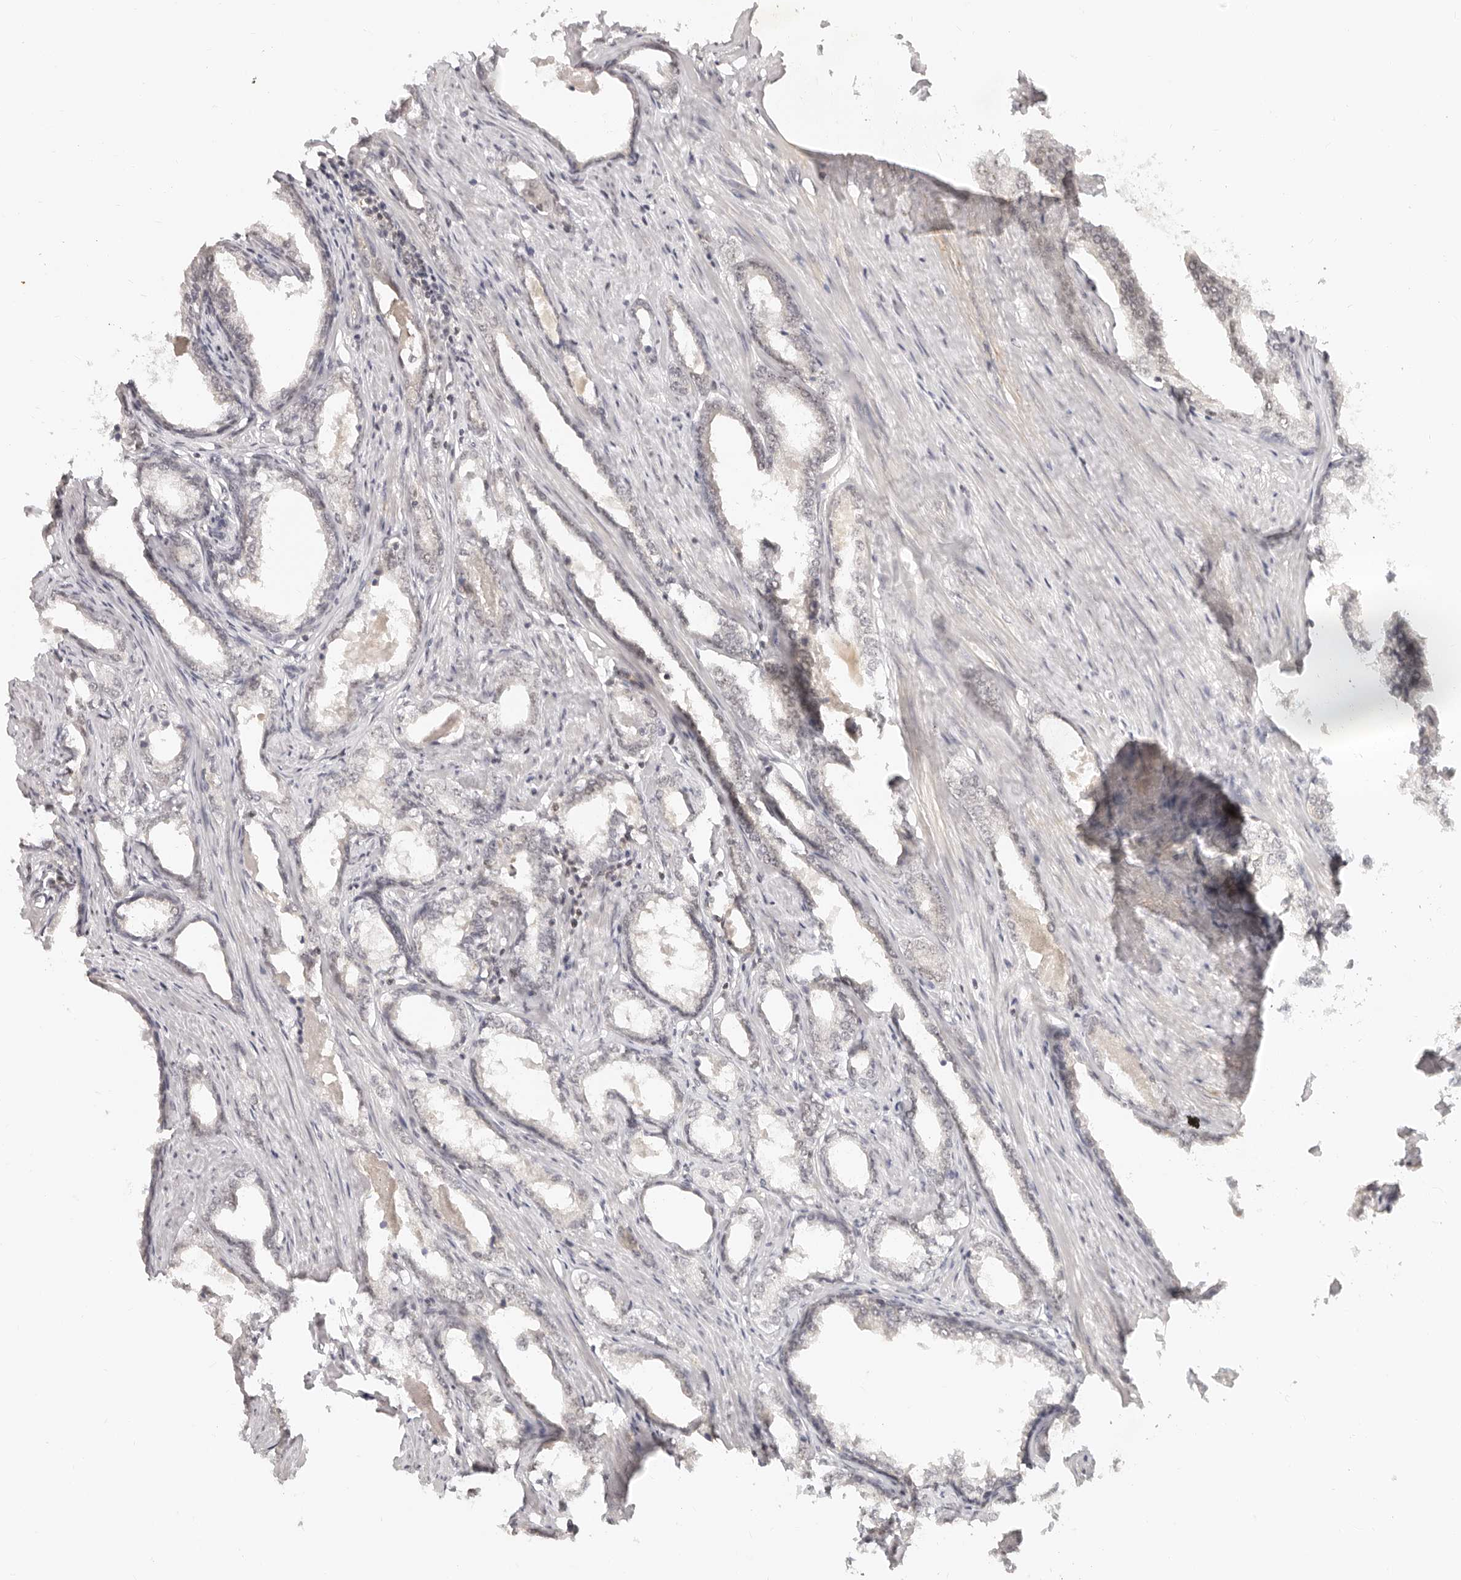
{"staining": {"intensity": "negative", "quantity": "none", "location": "none"}, "tissue": "prostate cancer", "cell_type": "Tumor cells", "image_type": "cancer", "snomed": [{"axis": "morphology", "description": "Adenocarcinoma, High grade"}, {"axis": "topography", "description": "Prostate"}], "caption": "Adenocarcinoma (high-grade) (prostate) stained for a protein using IHC reveals no expression tumor cells.", "gene": "BAP1", "patient": {"sex": "male", "age": 58}}